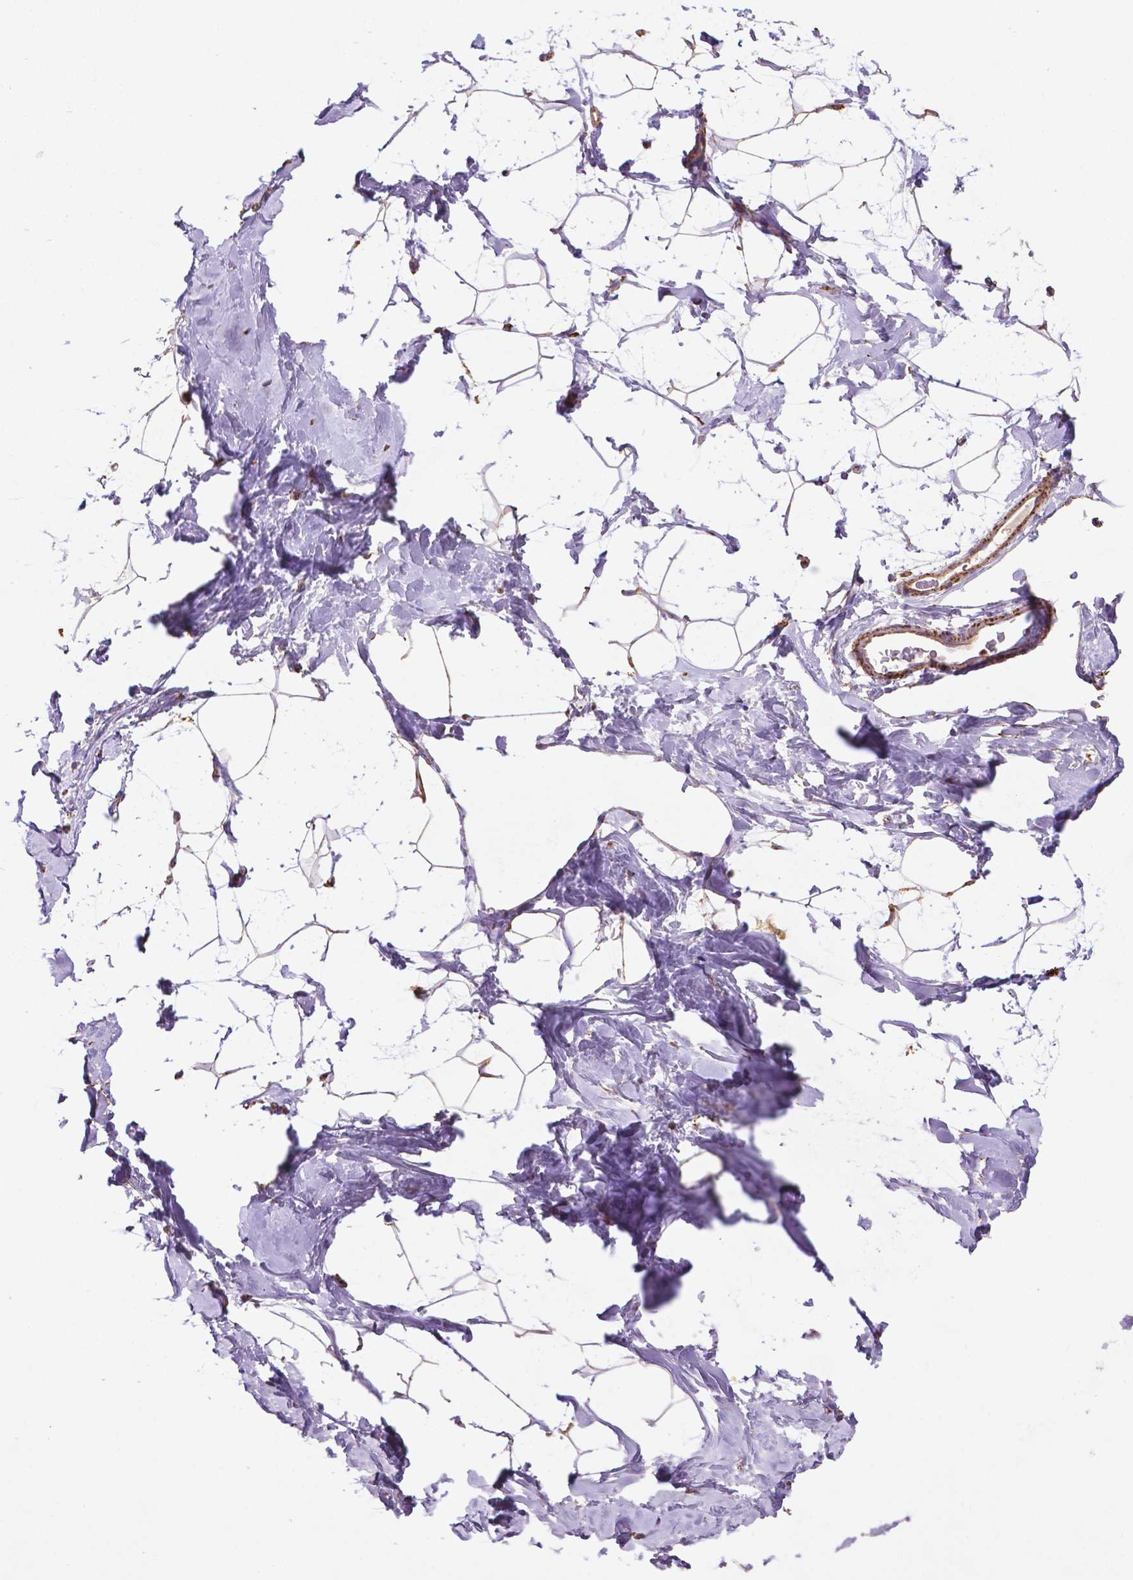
{"staining": {"intensity": "moderate", "quantity": ">75%", "location": "cytoplasmic/membranous,nuclear"}, "tissue": "breast", "cell_type": "Adipocytes", "image_type": "normal", "snomed": [{"axis": "morphology", "description": "Normal tissue, NOS"}, {"axis": "topography", "description": "Breast"}], "caption": "This histopathology image reveals immunohistochemistry (IHC) staining of normal breast, with medium moderate cytoplasmic/membranous,nuclear staining in about >75% of adipocytes.", "gene": "ILVBL", "patient": {"sex": "female", "age": 32}}